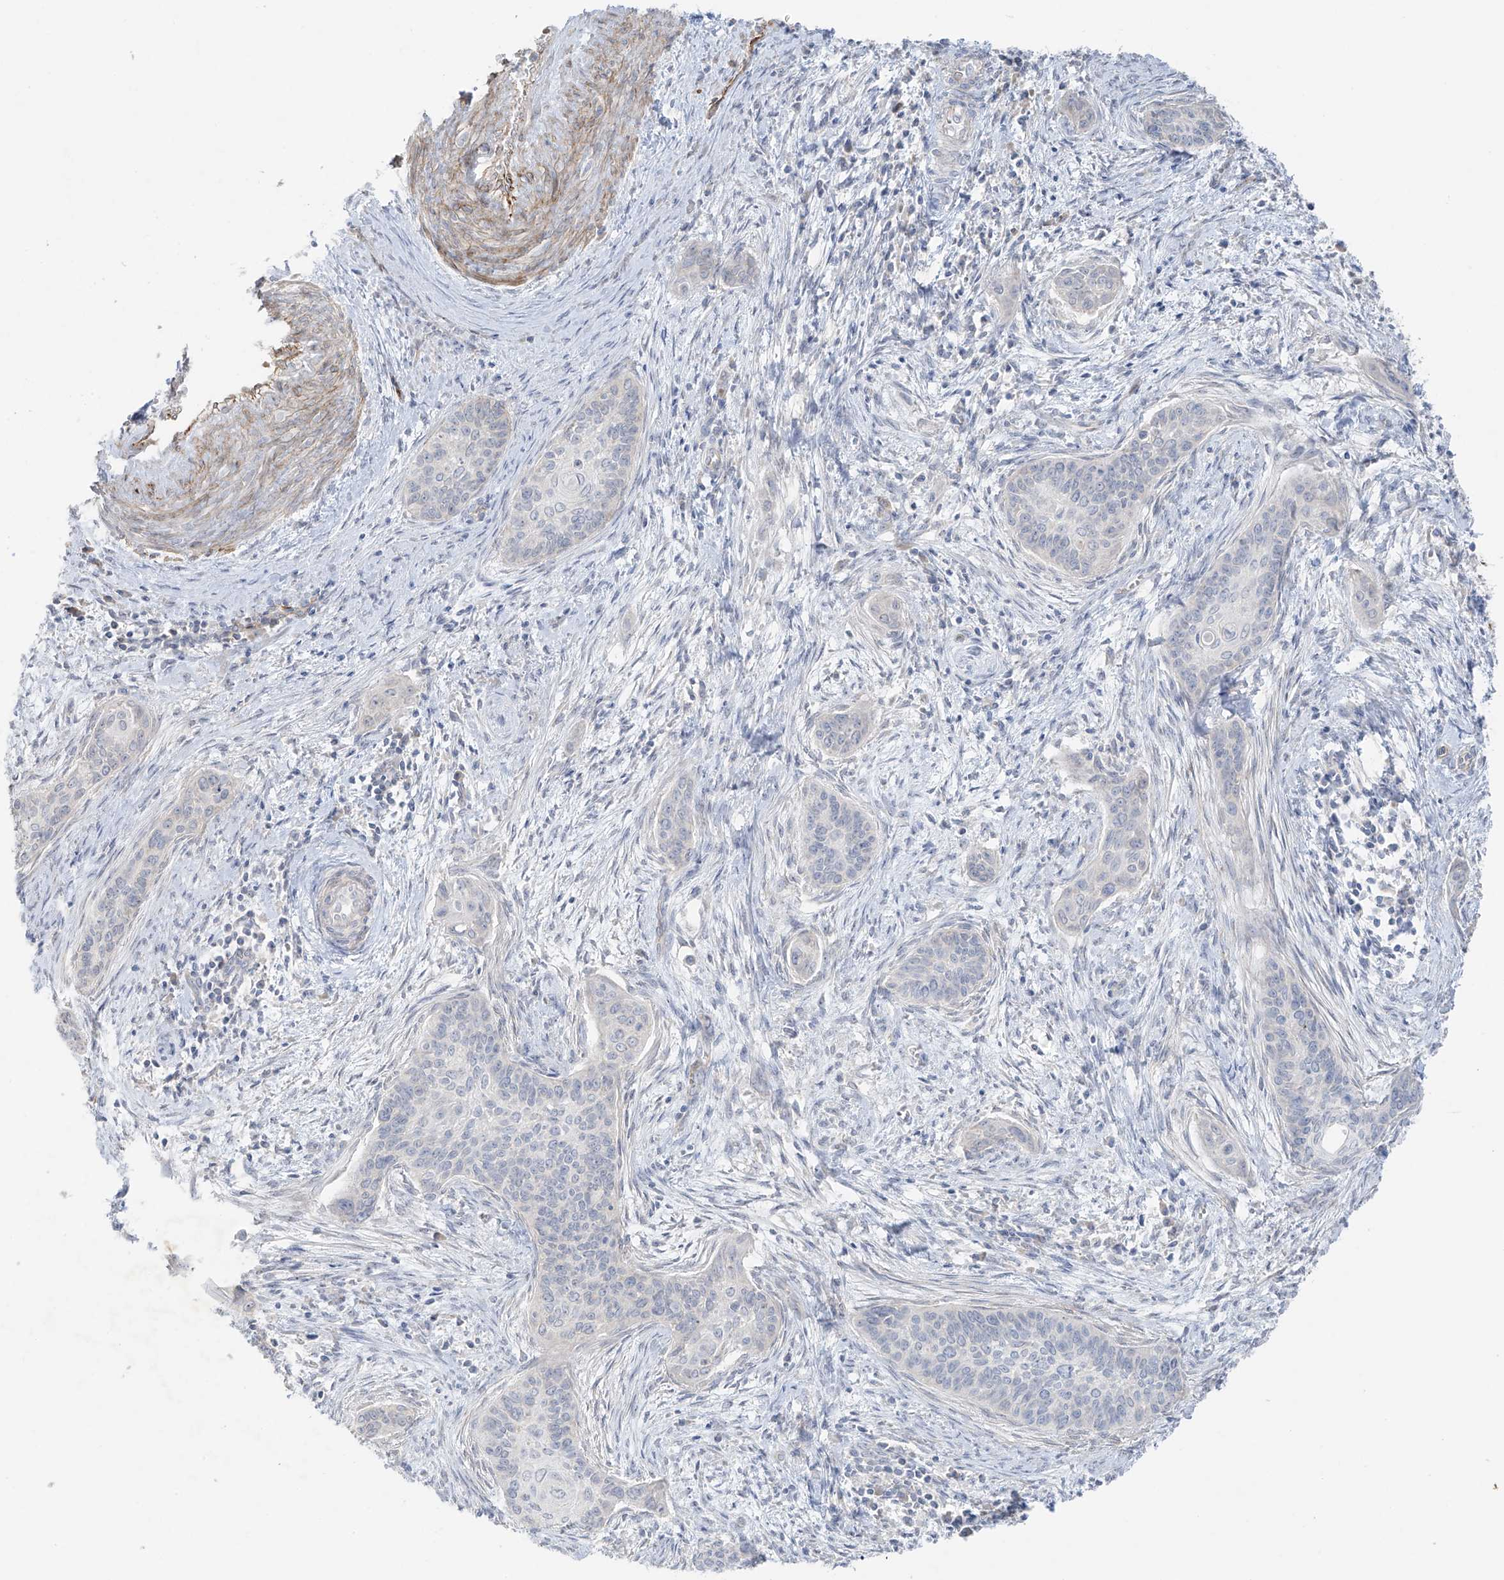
{"staining": {"intensity": "negative", "quantity": "none", "location": "none"}, "tissue": "cervical cancer", "cell_type": "Tumor cells", "image_type": "cancer", "snomed": [{"axis": "morphology", "description": "Squamous cell carcinoma, NOS"}, {"axis": "topography", "description": "Cervix"}], "caption": "The photomicrograph reveals no staining of tumor cells in cervical cancer (squamous cell carcinoma).", "gene": "C11orf87", "patient": {"sex": "female", "age": 33}}